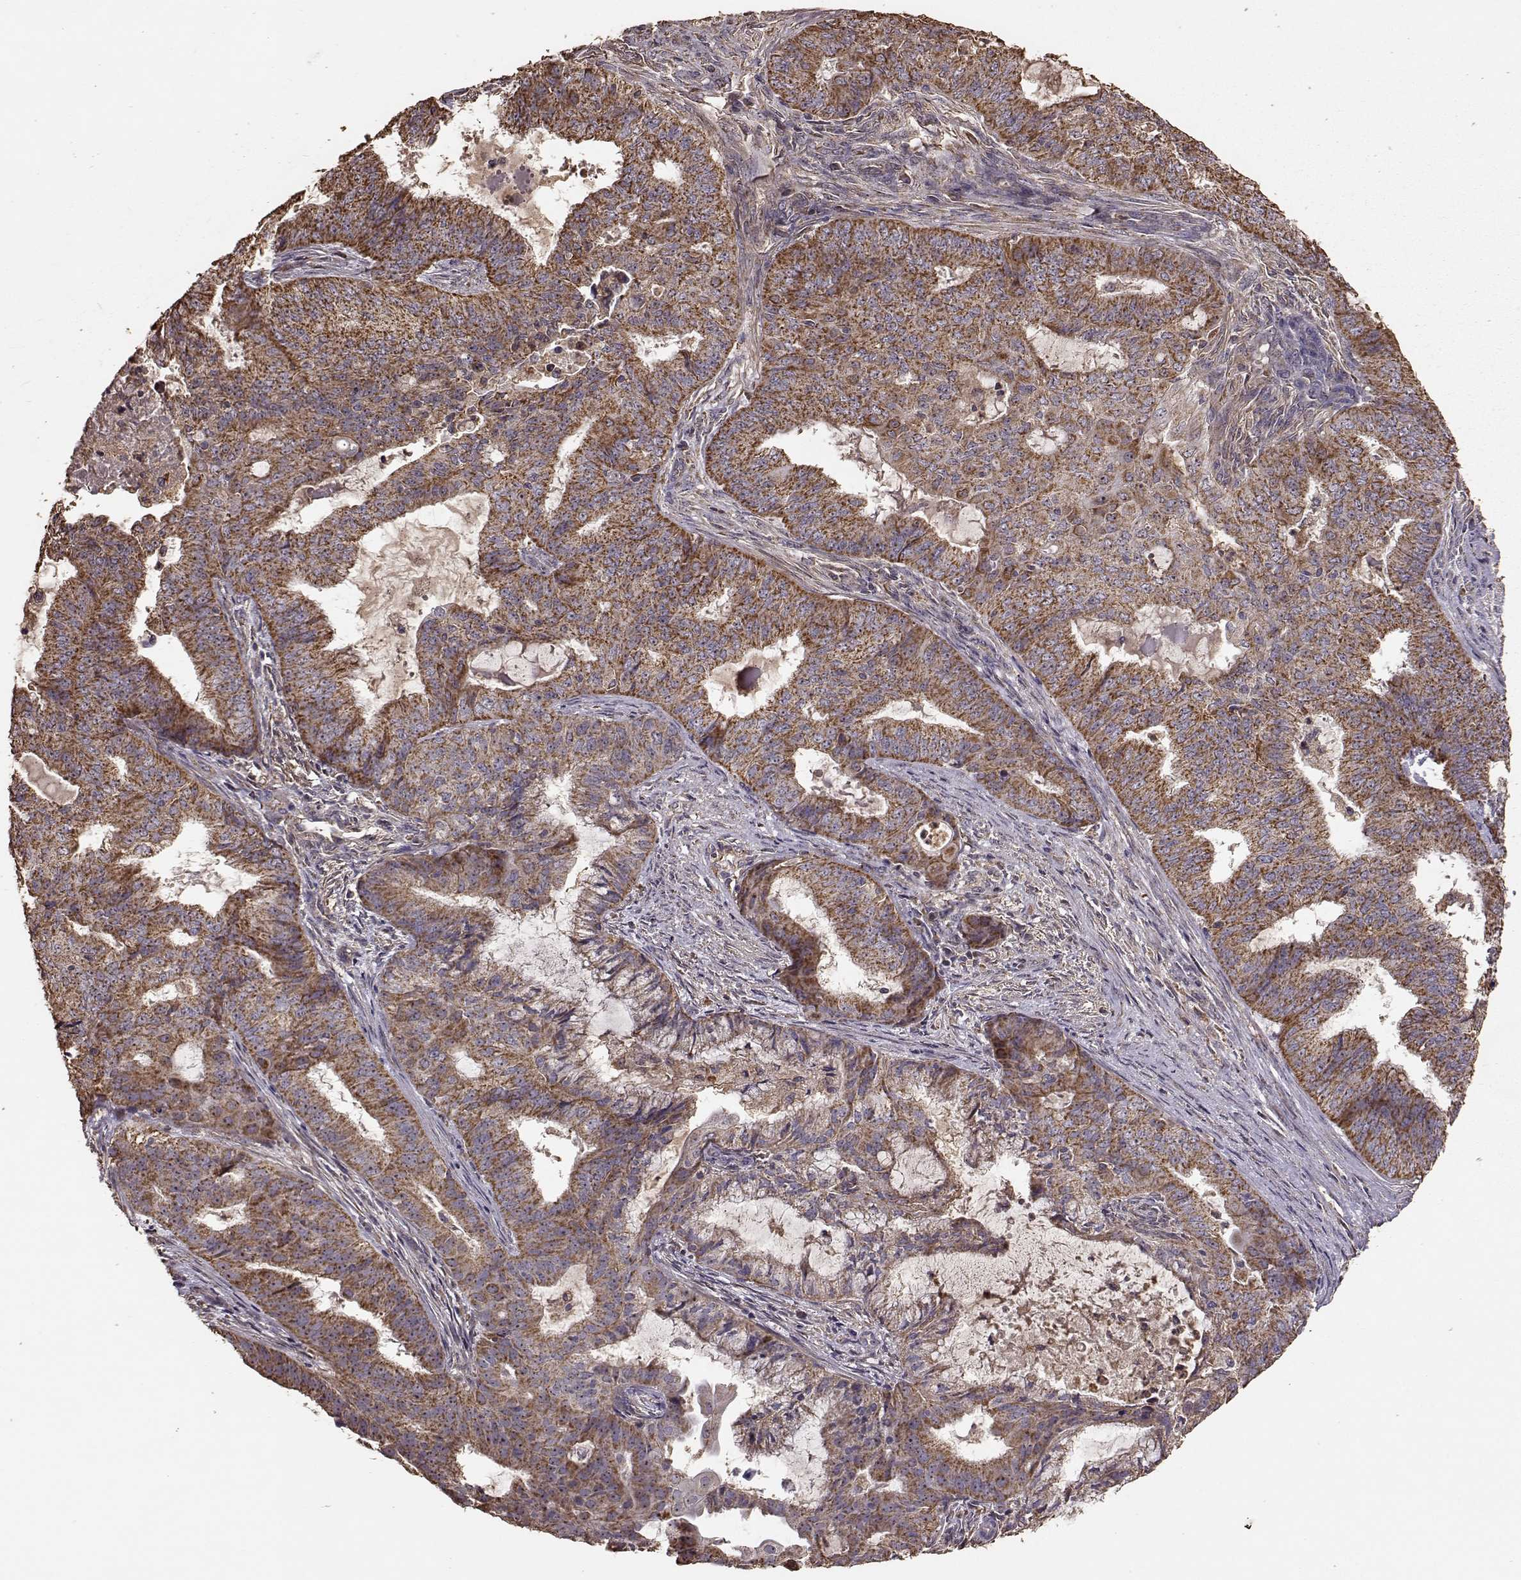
{"staining": {"intensity": "strong", "quantity": ">75%", "location": "cytoplasmic/membranous"}, "tissue": "endometrial cancer", "cell_type": "Tumor cells", "image_type": "cancer", "snomed": [{"axis": "morphology", "description": "Adenocarcinoma, NOS"}, {"axis": "topography", "description": "Endometrium"}], "caption": "Endometrial adenocarcinoma stained for a protein (brown) displays strong cytoplasmic/membranous positive positivity in approximately >75% of tumor cells.", "gene": "PTGES2", "patient": {"sex": "female", "age": 62}}